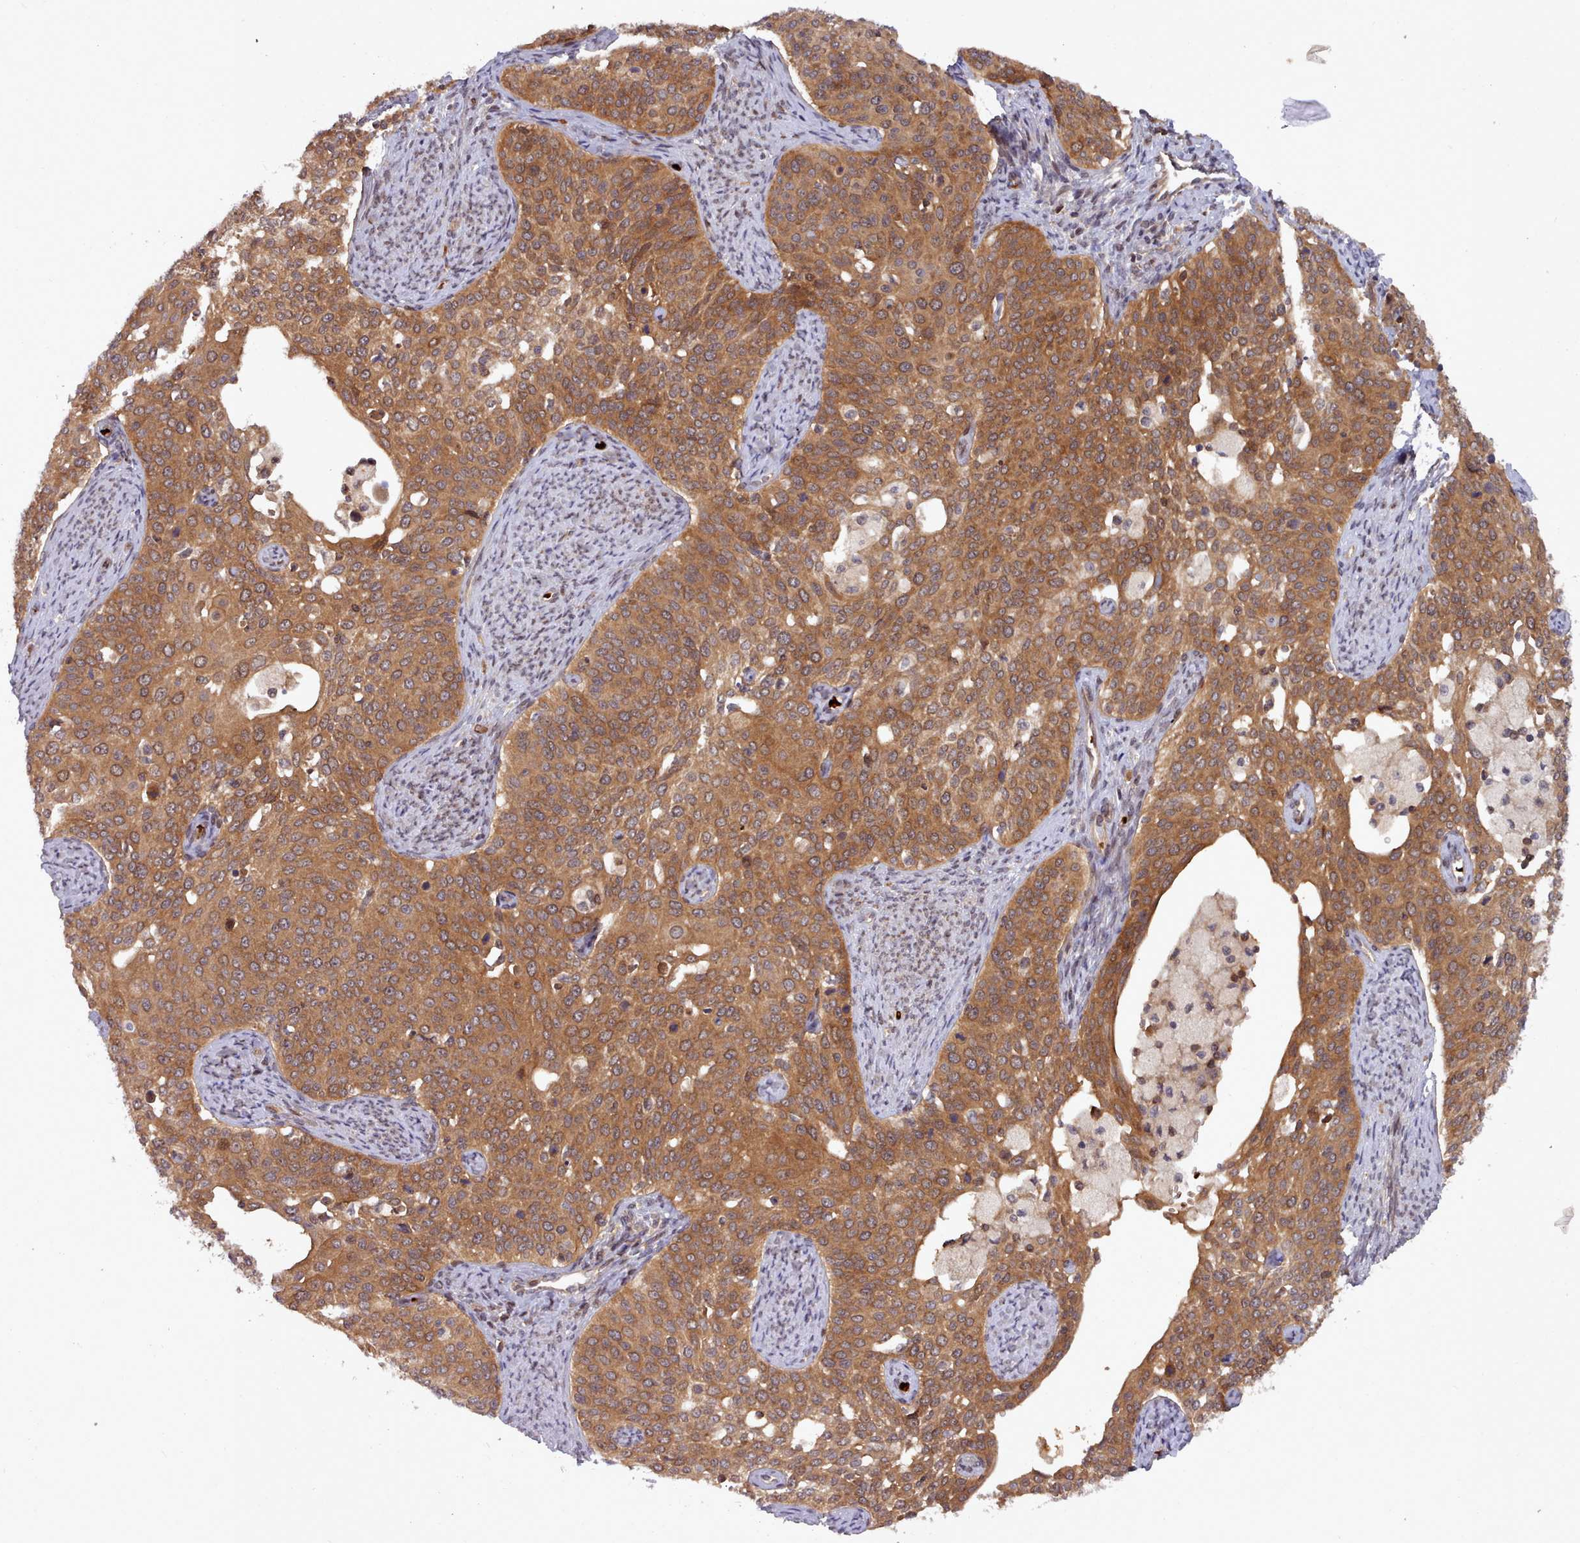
{"staining": {"intensity": "moderate", "quantity": ">75%", "location": "cytoplasmic/membranous"}, "tissue": "cervical cancer", "cell_type": "Tumor cells", "image_type": "cancer", "snomed": [{"axis": "morphology", "description": "Squamous cell carcinoma, NOS"}, {"axis": "topography", "description": "Cervix"}], "caption": "The photomicrograph demonstrates staining of cervical cancer (squamous cell carcinoma), revealing moderate cytoplasmic/membranous protein staining (brown color) within tumor cells.", "gene": "UBE2G1", "patient": {"sex": "female", "age": 44}}